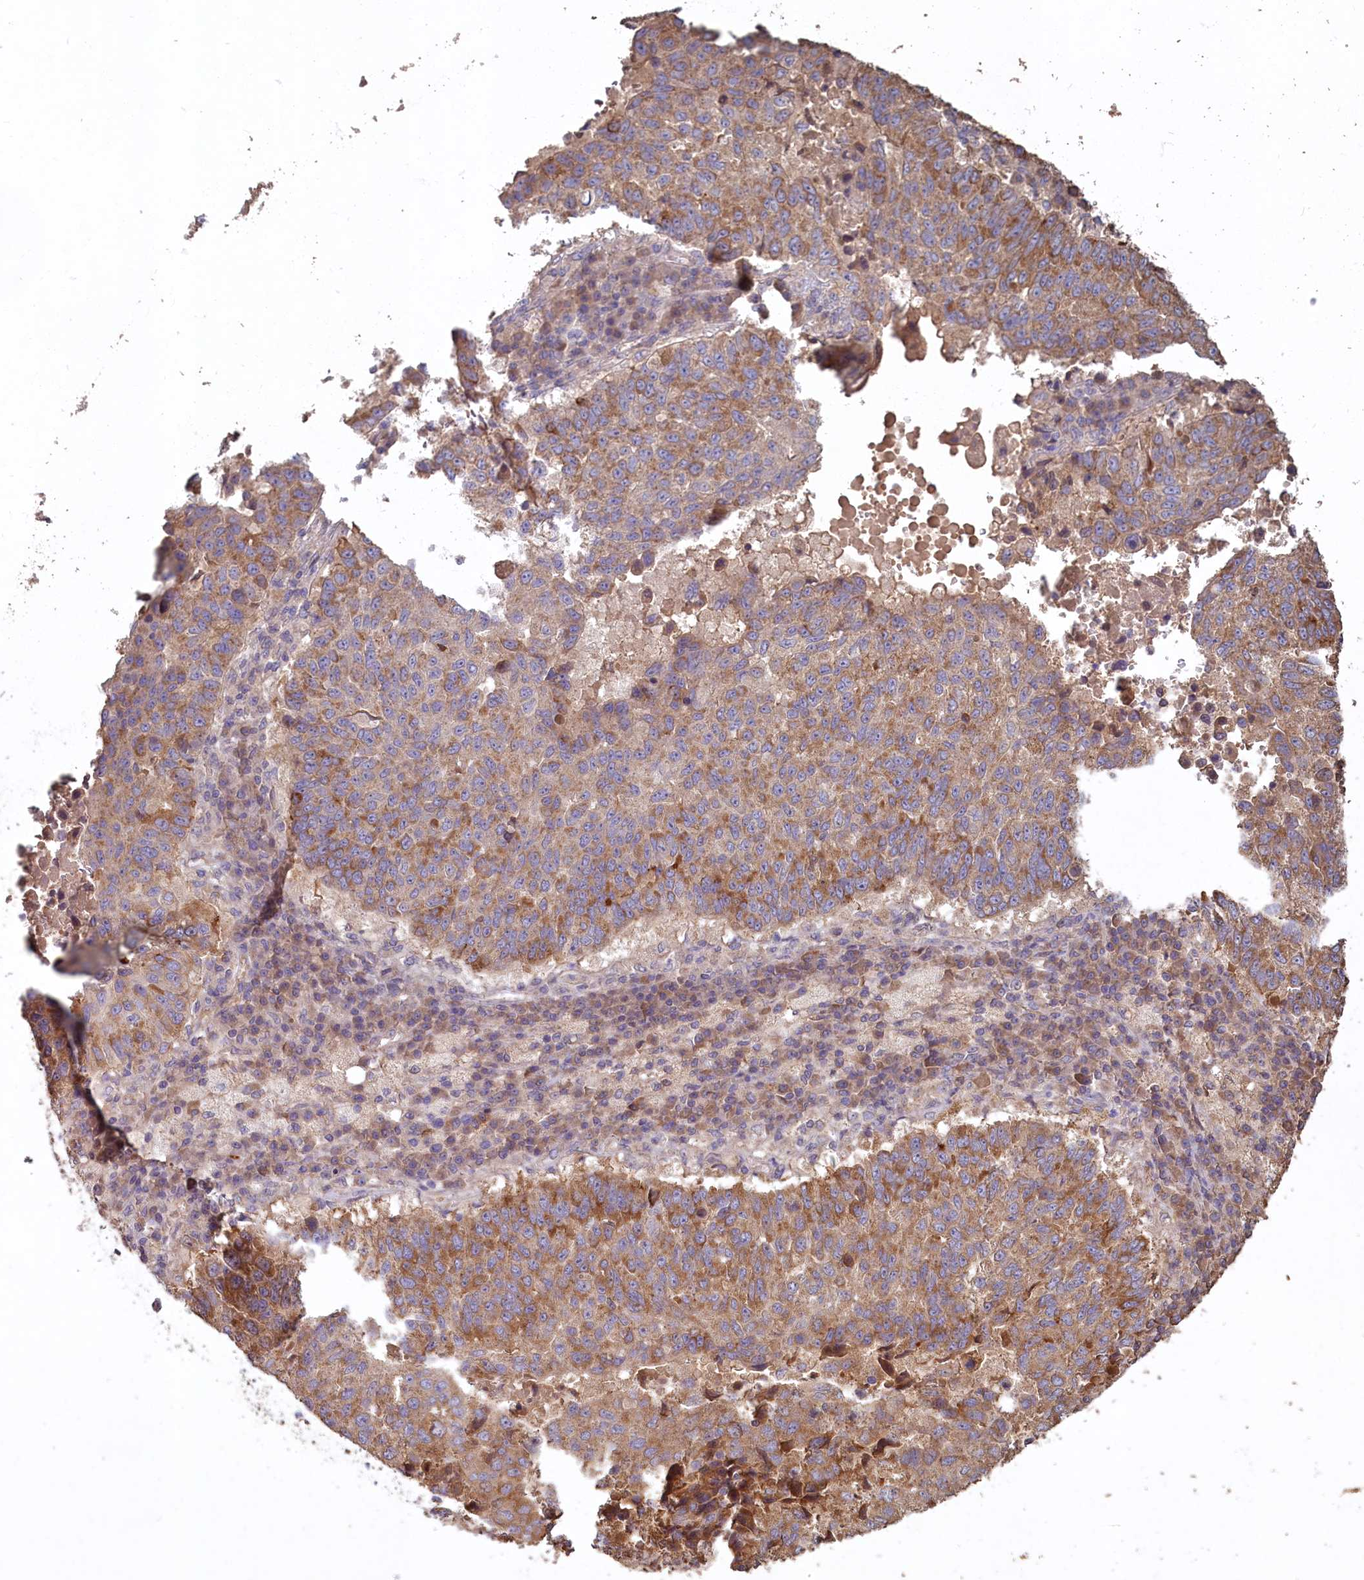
{"staining": {"intensity": "moderate", "quantity": ">75%", "location": "cytoplasmic/membranous"}, "tissue": "lung cancer", "cell_type": "Tumor cells", "image_type": "cancer", "snomed": [{"axis": "morphology", "description": "Squamous cell carcinoma, NOS"}, {"axis": "topography", "description": "Lung"}], "caption": "DAB (3,3'-diaminobenzidine) immunohistochemical staining of human squamous cell carcinoma (lung) exhibits moderate cytoplasmic/membranous protein positivity in approximately >75% of tumor cells.", "gene": "FUNDC1", "patient": {"sex": "male", "age": 73}}